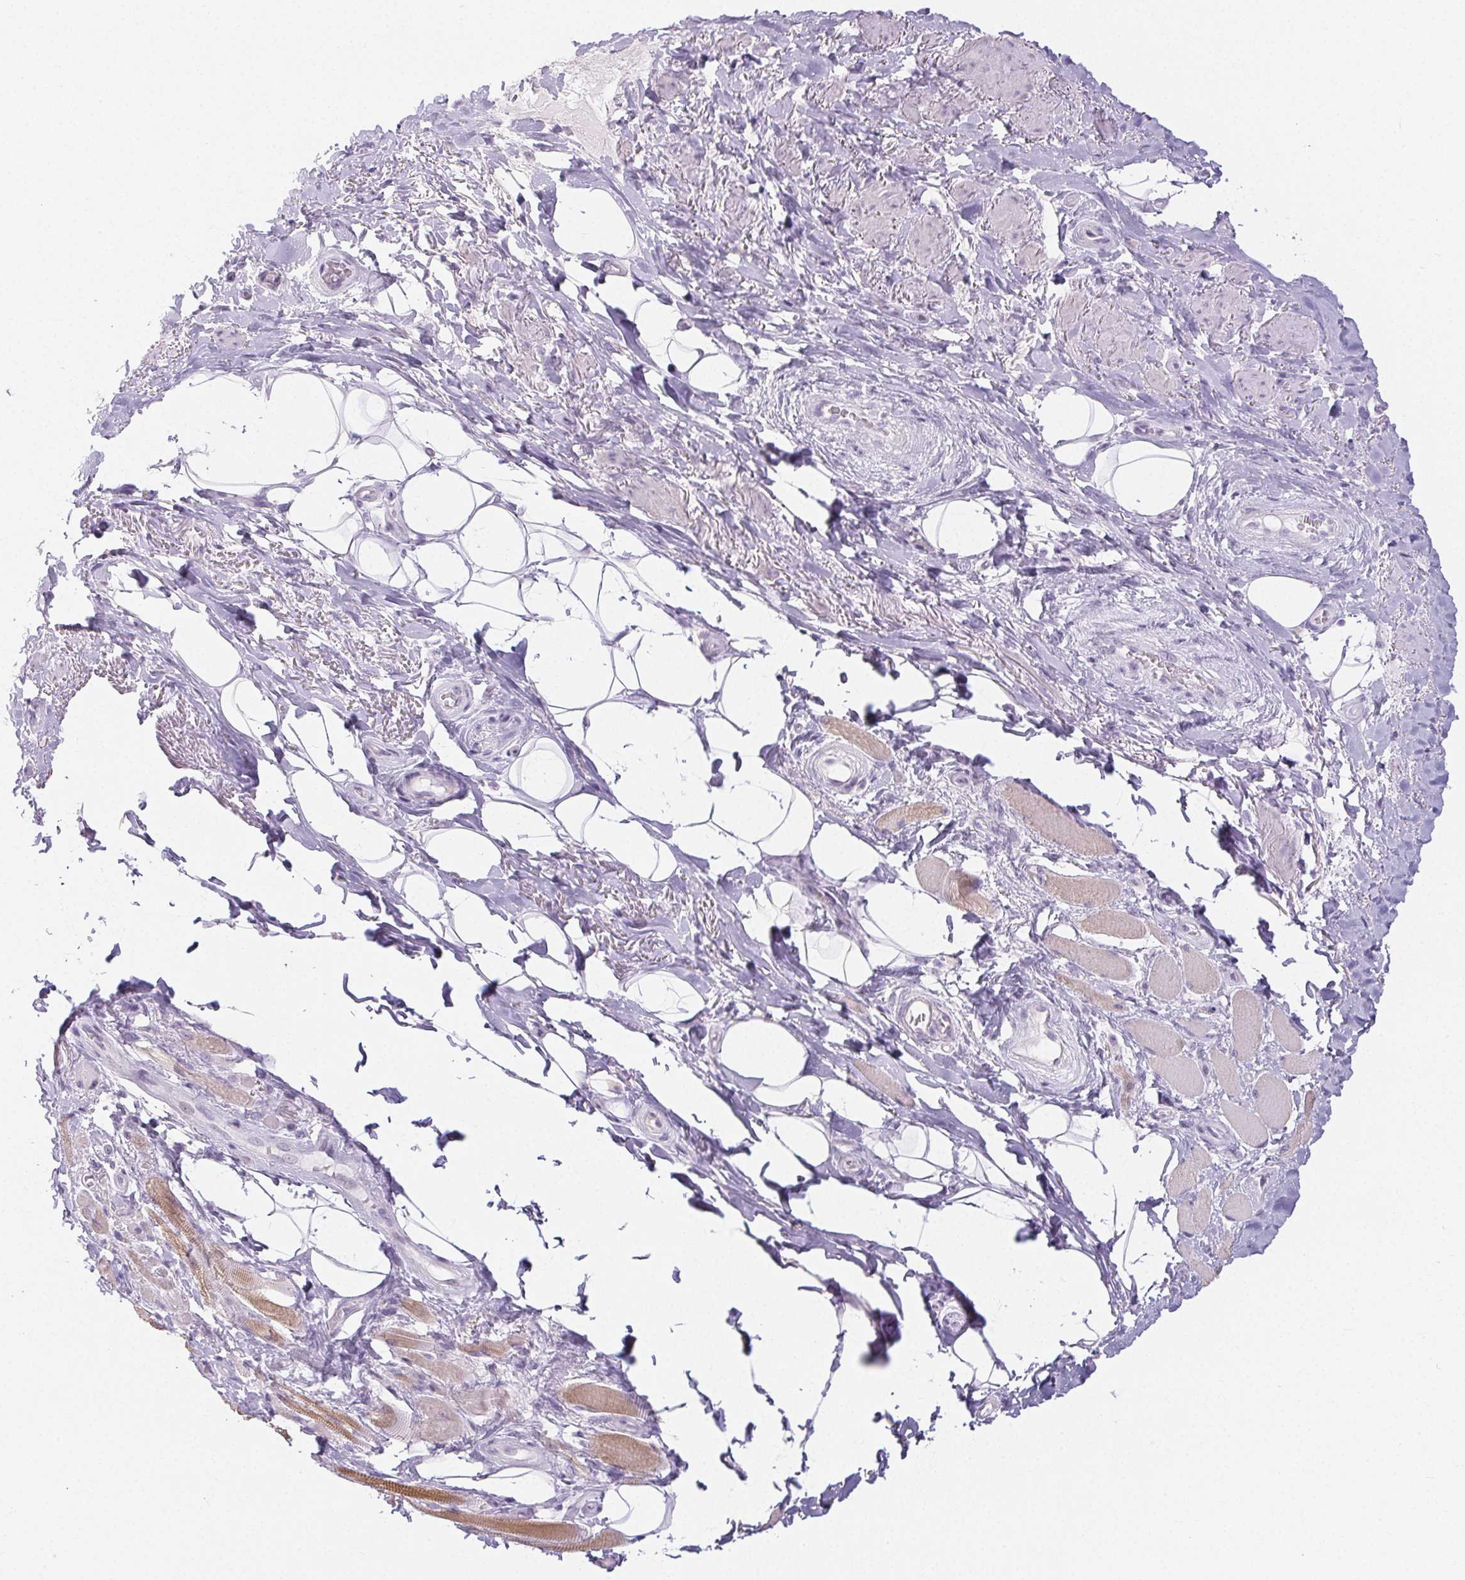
{"staining": {"intensity": "negative", "quantity": "none", "location": "none"}, "tissue": "adipose tissue", "cell_type": "Adipocytes", "image_type": "normal", "snomed": [{"axis": "morphology", "description": "Normal tissue, NOS"}, {"axis": "topography", "description": "Anal"}, {"axis": "topography", "description": "Peripheral nerve tissue"}], "caption": "Immunohistochemistry of benign adipose tissue shows no staining in adipocytes.", "gene": "PI3", "patient": {"sex": "male", "age": 53}}